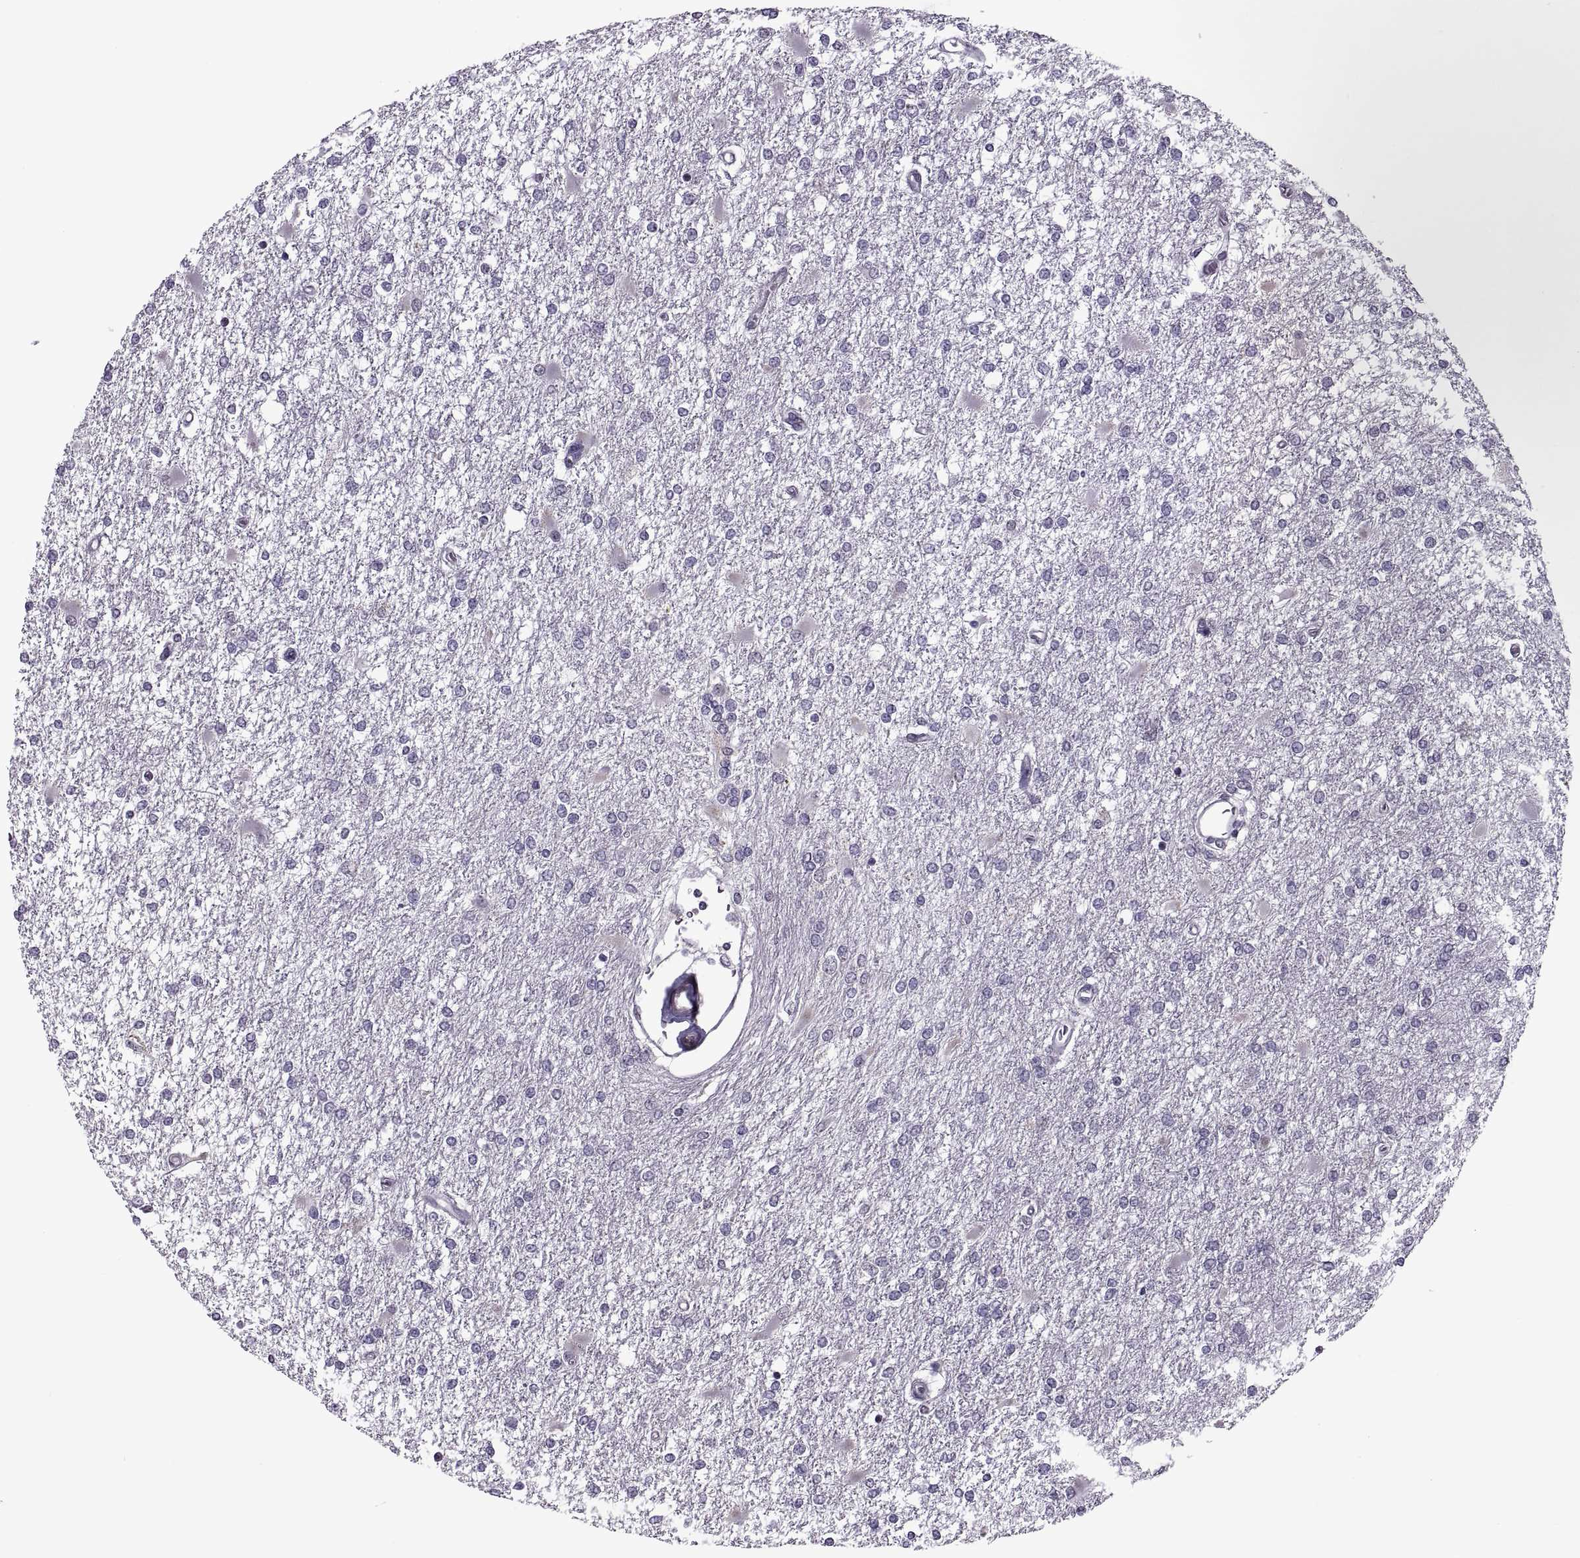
{"staining": {"intensity": "negative", "quantity": "none", "location": "none"}, "tissue": "glioma", "cell_type": "Tumor cells", "image_type": "cancer", "snomed": [{"axis": "morphology", "description": "Glioma, malignant, High grade"}, {"axis": "topography", "description": "Cerebral cortex"}], "caption": "Immunohistochemical staining of glioma demonstrates no significant staining in tumor cells.", "gene": "PRSS37", "patient": {"sex": "male", "age": 79}}